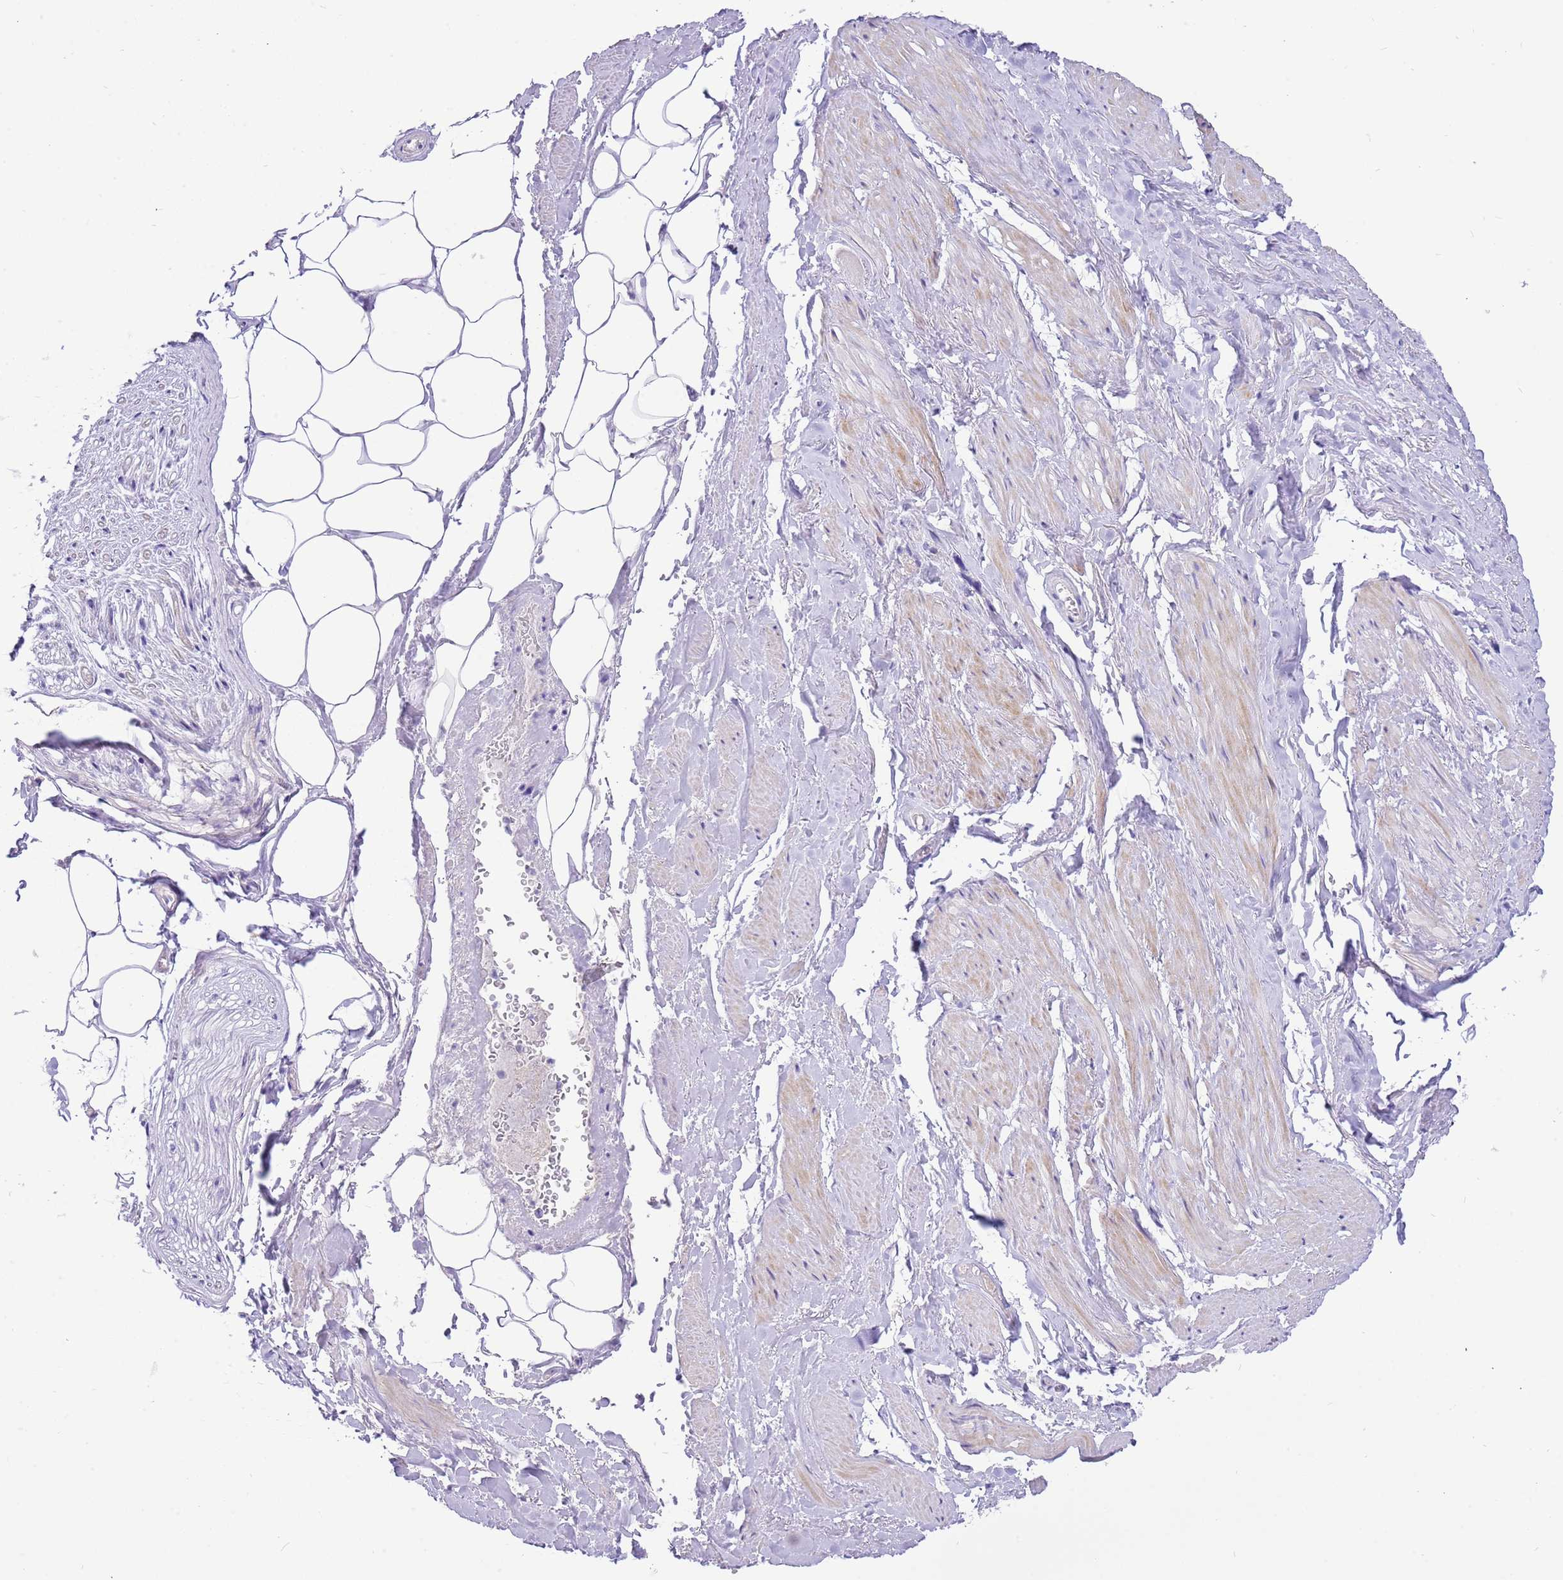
{"staining": {"intensity": "negative", "quantity": "none", "location": "none"}, "tissue": "adipose tissue", "cell_type": "Adipocytes", "image_type": "normal", "snomed": [{"axis": "morphology", "description": "Normal tissue, NOS"}, {"axis": "morphology", "description": "Adenocarcinoma, Low grade"}, {"axis": "topography", "description": "Prostate"}, {"axis": "topography", "description": "Peripheral nerve tissue"}], "caption": "Human adipose tissue stained for a protein using IHC displays no staining in adipocytes.", "gene": "SERINC3", "patient": {"sex": "male", "age": 63}}